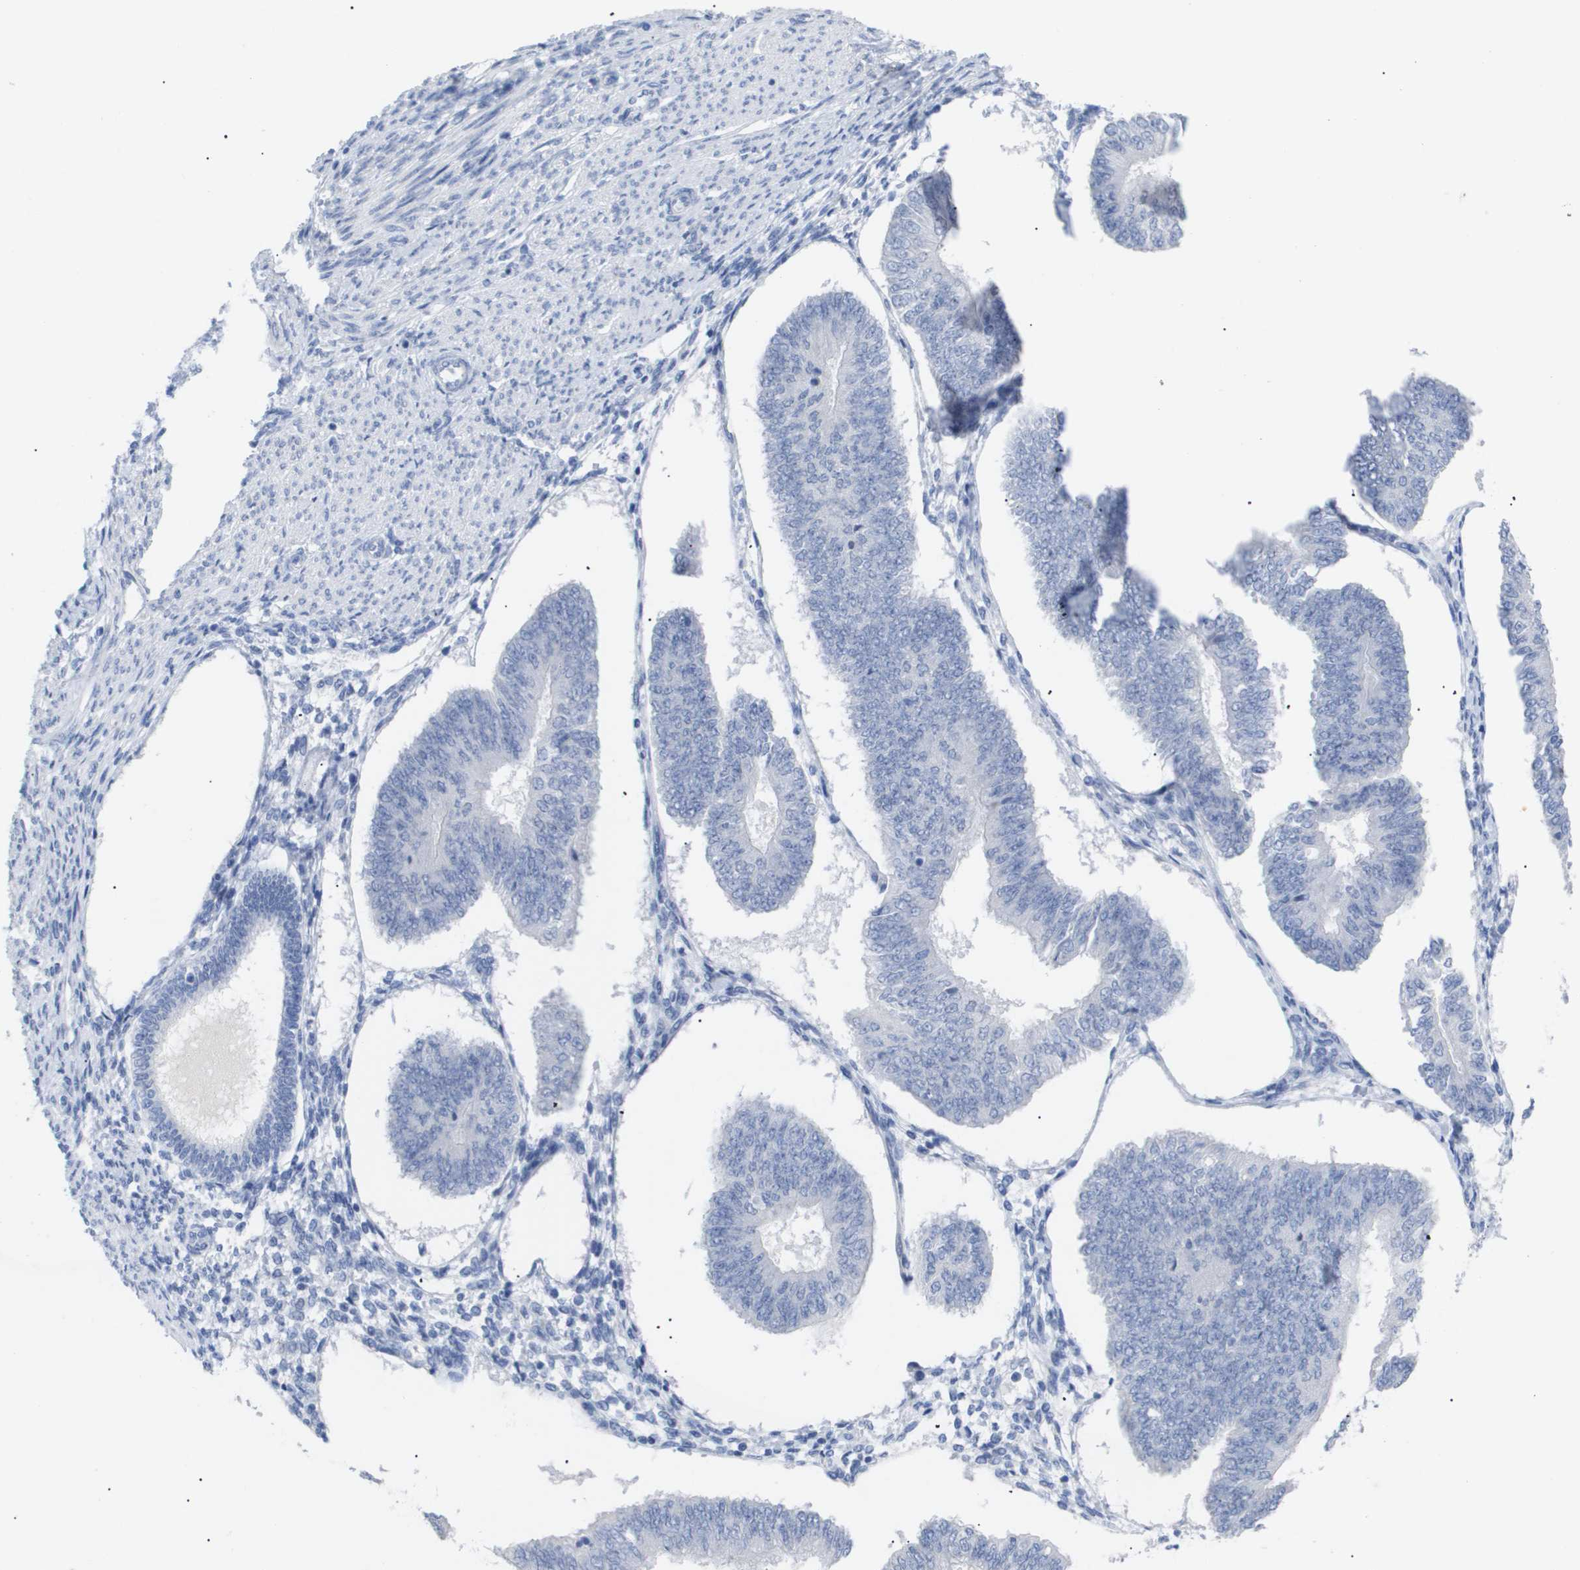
{"staining": {"intensity": "negative", "quantity": "none", "location": "none"}, "tissue": "endometrial cancer", "cell_type": "Tumor cells", "image_type": "cancer", "snomed": [{"axis": "morphology", "description": "Adenocarcinoma, NOS"}, {"axis": "topography", "description": "Endometrium"}], "caption": "Protein analysis of endometrial adenocarcinoma demonstrates no significant expression in tumor cells.", "gene": "CAV3", "patient": {"sex": "female", "age": 58}}